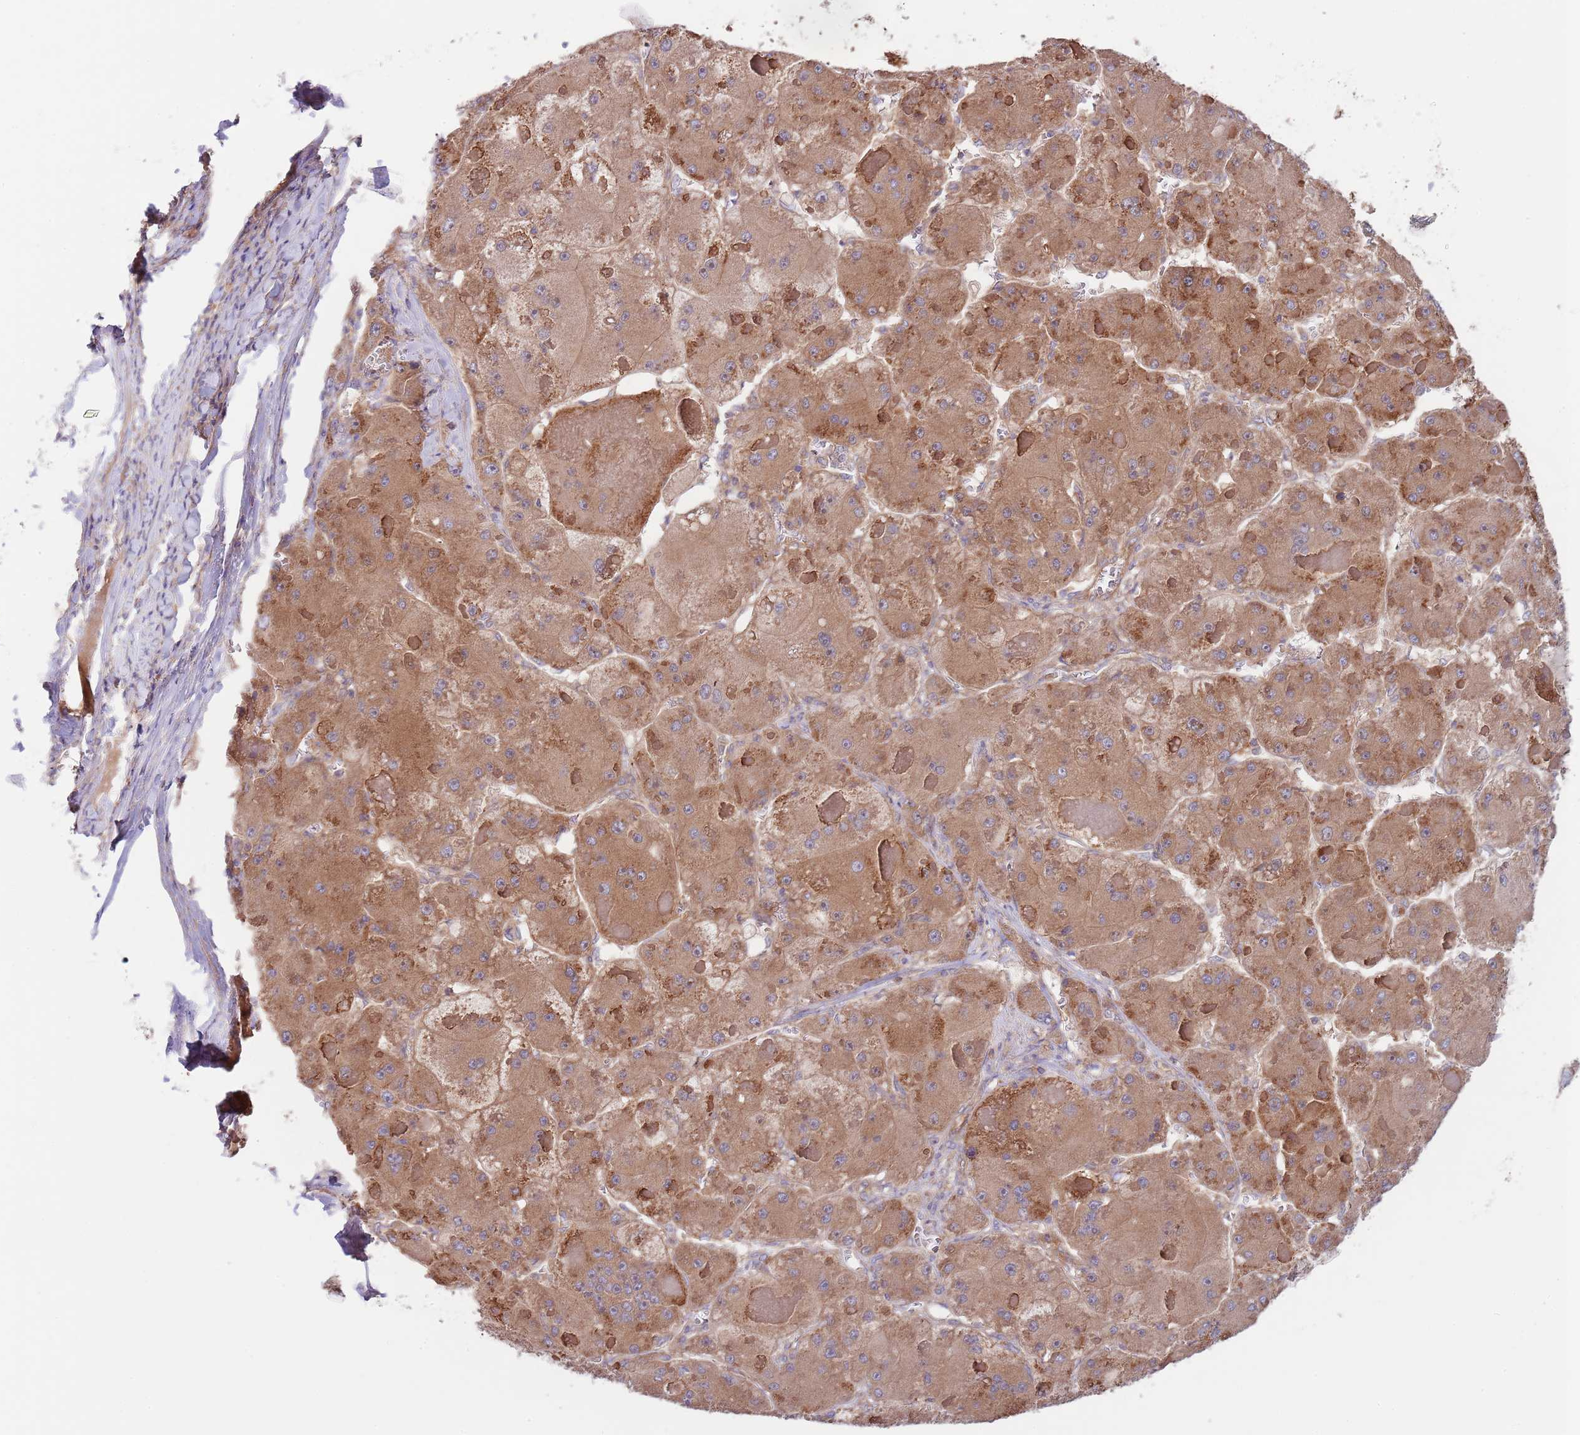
{"staining": {"intensity": "moderate", "quantity": ">75%", "location": "cytoplasmic/membranous"}, "tissue": "liver cancer", "cell_type": "Tumor cells", "image_type": "cancer", "snomed": [{"axis": "morphology", "description": "Carcinoma, Hepatocellular, NOS"}, {"axis": "topography", "description": "Liver"}], "caption": "Liver cancer (hepatocellular carcinoma) stained for a protein (brown) displays moderate cytoplasmic/membranous positive staining in about >75% of tumor cells.", "gene": "EIF3F", "patient": {"sex": "female", "age": 73}}